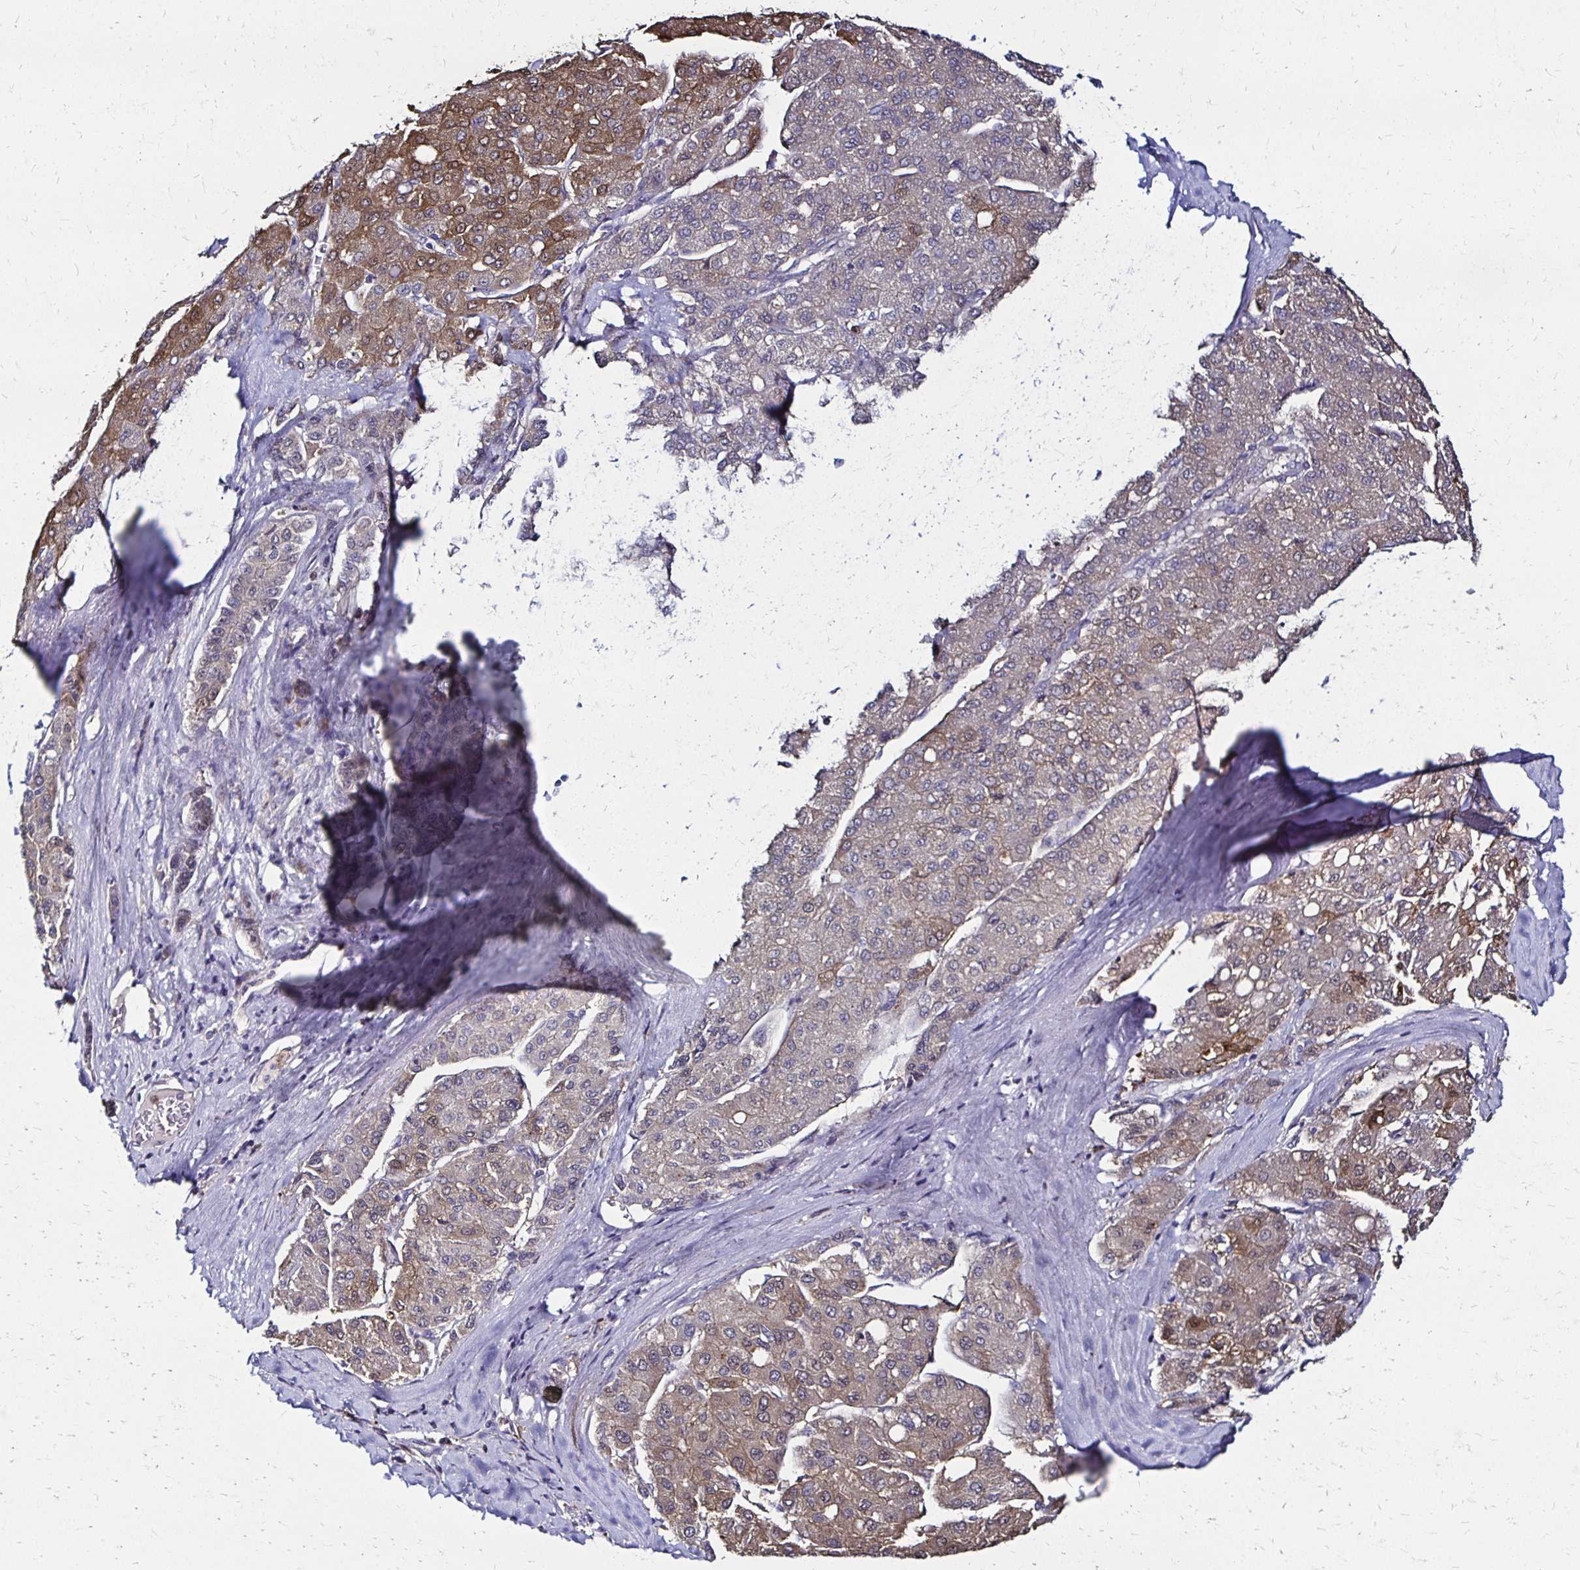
{"staining": {"intensity": "moderate", "quantity": "25%-75%", "location": "cytoplasmic/membranous"}, "tissue": "liver cancer", "cell_type": "Tumor cells", "image_type": "cancer", "snomed": [{"axis": "morphology", "description": "Carcinoma, Hepatocellular, NOS"}, {"axis": "topography", "description": "Liver"}], "caption": "Immunohistochemistry micrograph of liver cancer stained for a protein (brown), which demonstrates medium levels of moderate cytoplasmic/membranous positivity in about 25%-75% of tumor cells.", "gene": "TXN", "patient": {"sex": "male", "age": 65}}